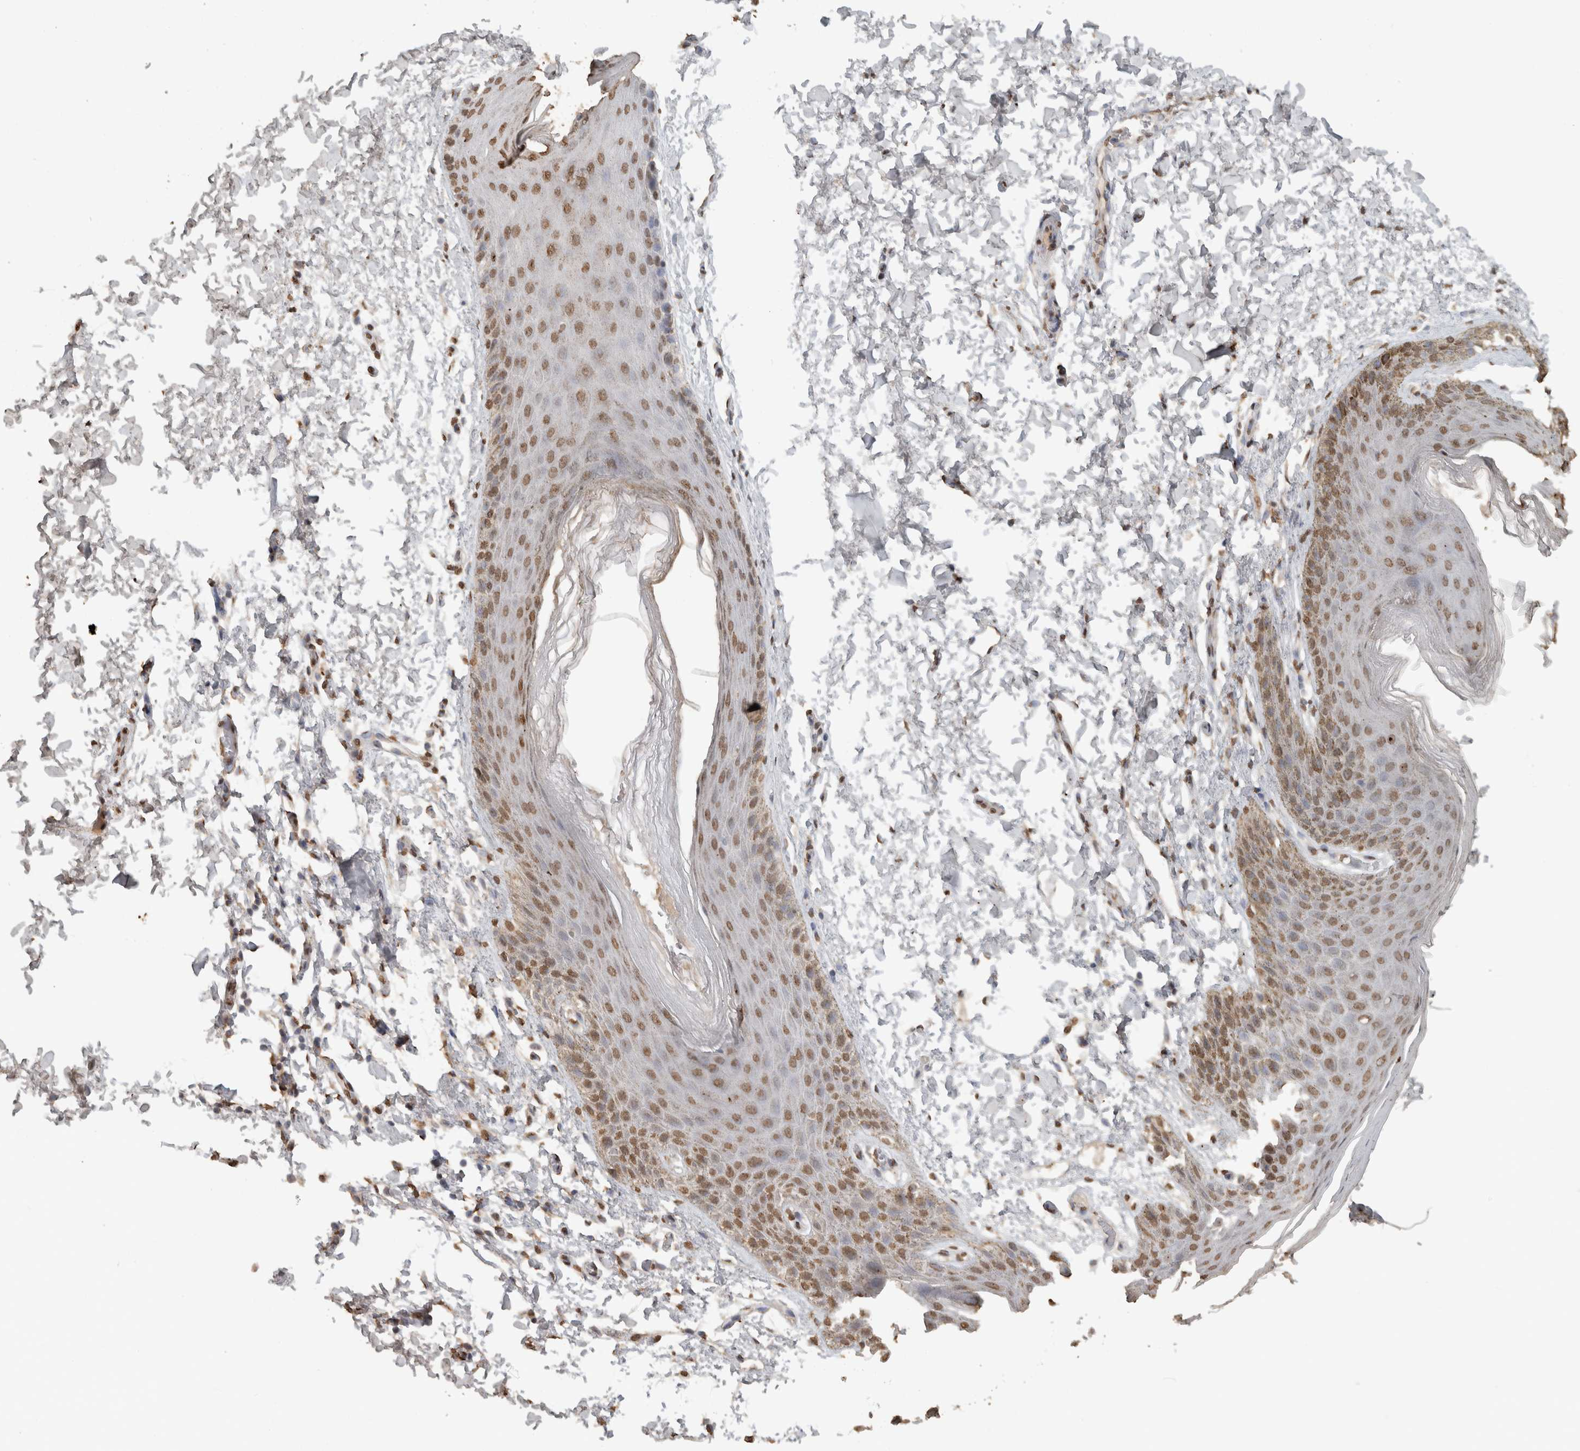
{"staining": {"intensity": "moderate", "quantity": ">75%", "location": "nuclear"}, "tissue": "skin", "cell_type": "Epidermal cells", "image_type": "normal", "snomed": [{"axis": "morphology", "description": "Normal tissue, NOS"}, {"axis": "topography", "description": "Anal"}, {"axis": "topography", "description": "Peripheral nerve tissue"}], "caption": "A brown stain labels moderate nuclear expression of a protein in epidermal cells of normal skin. The staining was performed using DAB, with brown indicating positive protein expression. Nuclei are stained blue with hematoxylin.", "gene": "HAND2", "patient": {"sex": "male", "age": 44}}